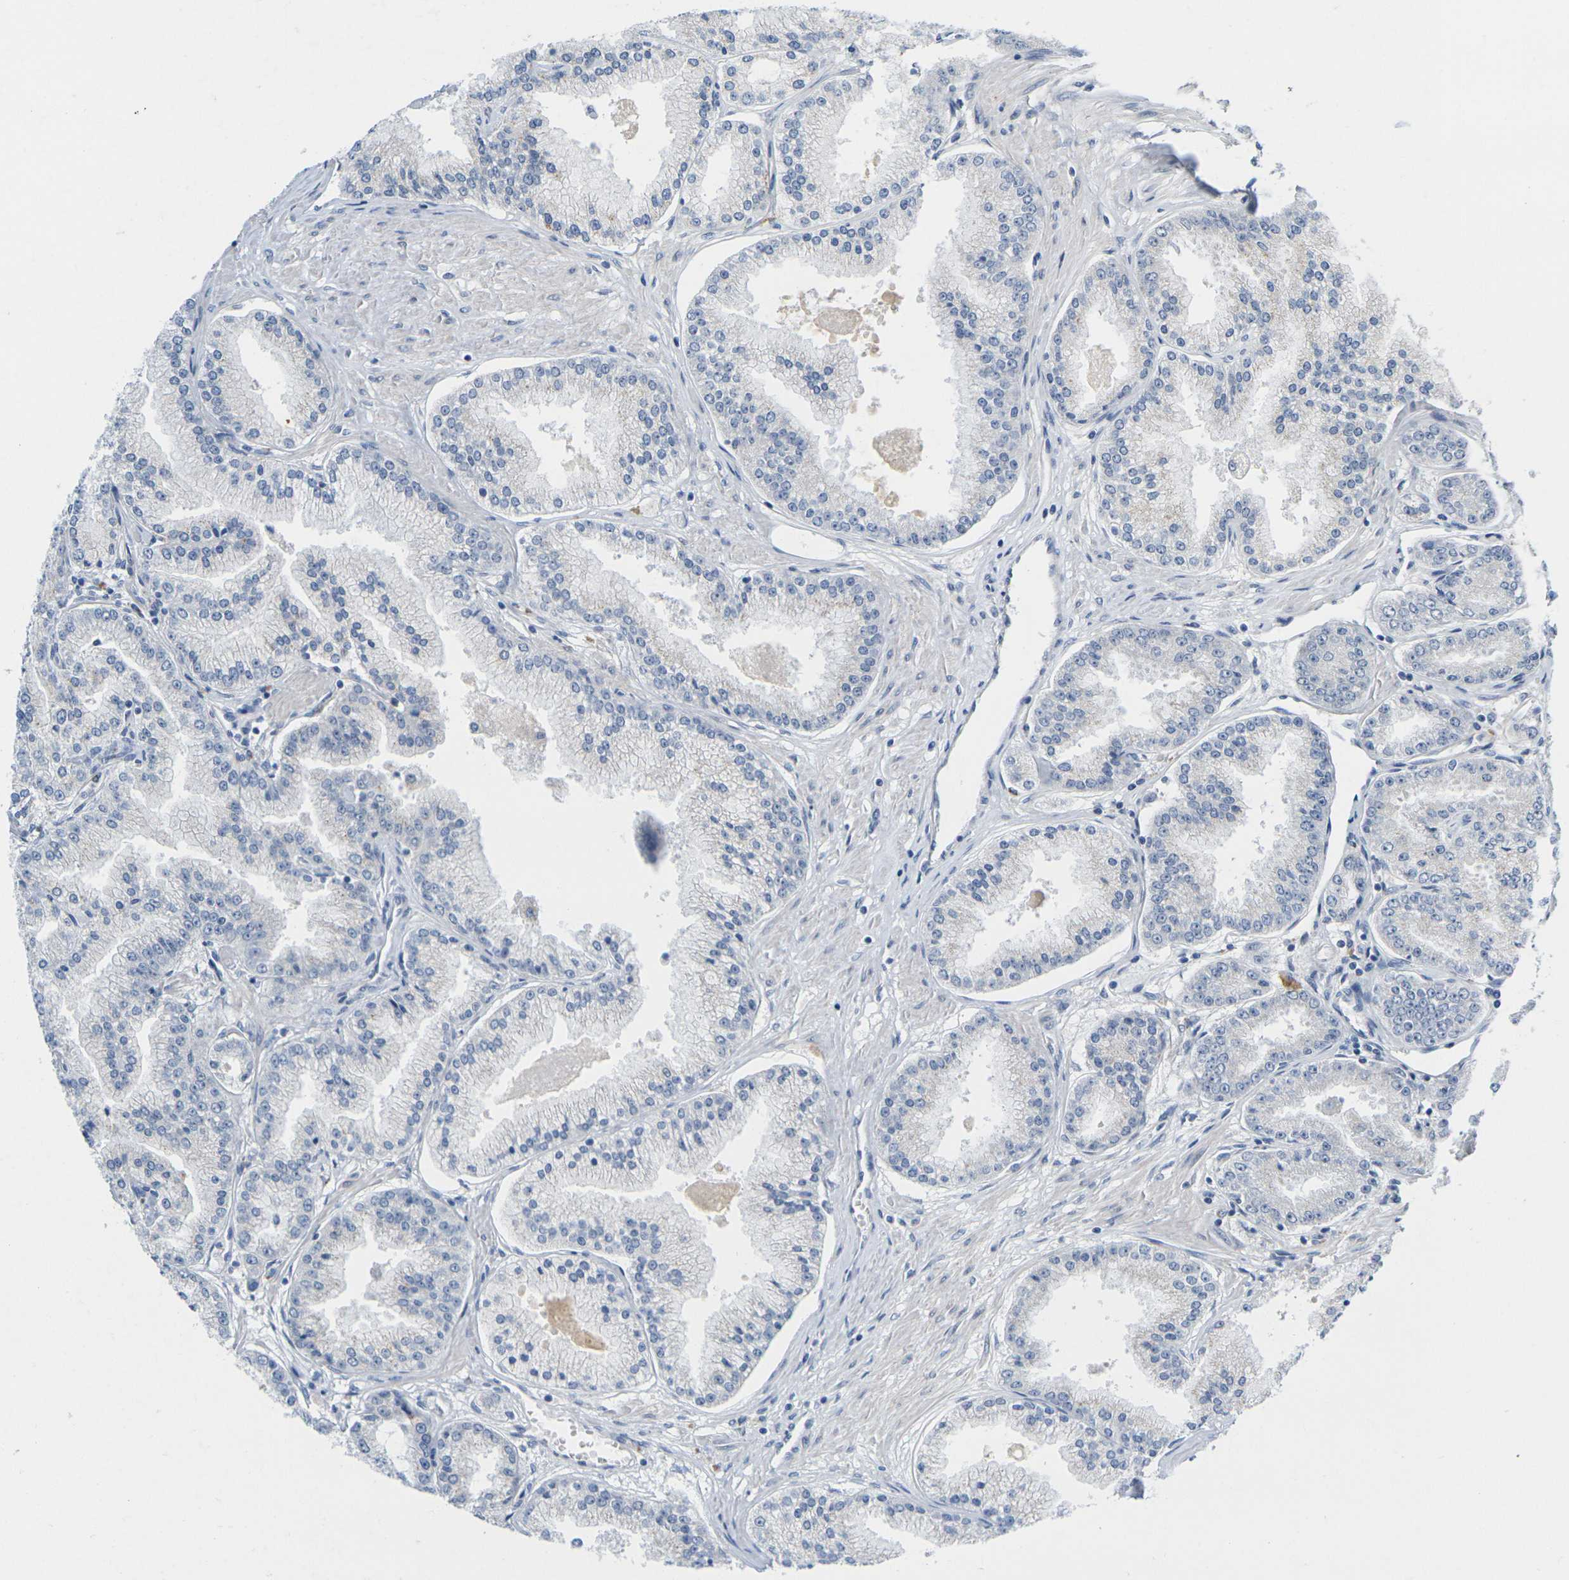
{"staining": {"intensity": "negative", "quantity": "none", "location": "none"}, "tissue": "prostate cancer", "cell_type": "Tumor cells", "image_type": "cancer", "snomed": [{"axis": "morphology", "description": "Adenocarcinoma, High grade"}, {"axis": "topography", "description": "Prostate"}], "caption": "Prostate cancer stained for a protein using immunohistochemistry (IHC) reveals no staining tumor cells.", "gene": "CDK2", "patient": {"sex": "male", "age": 61}}